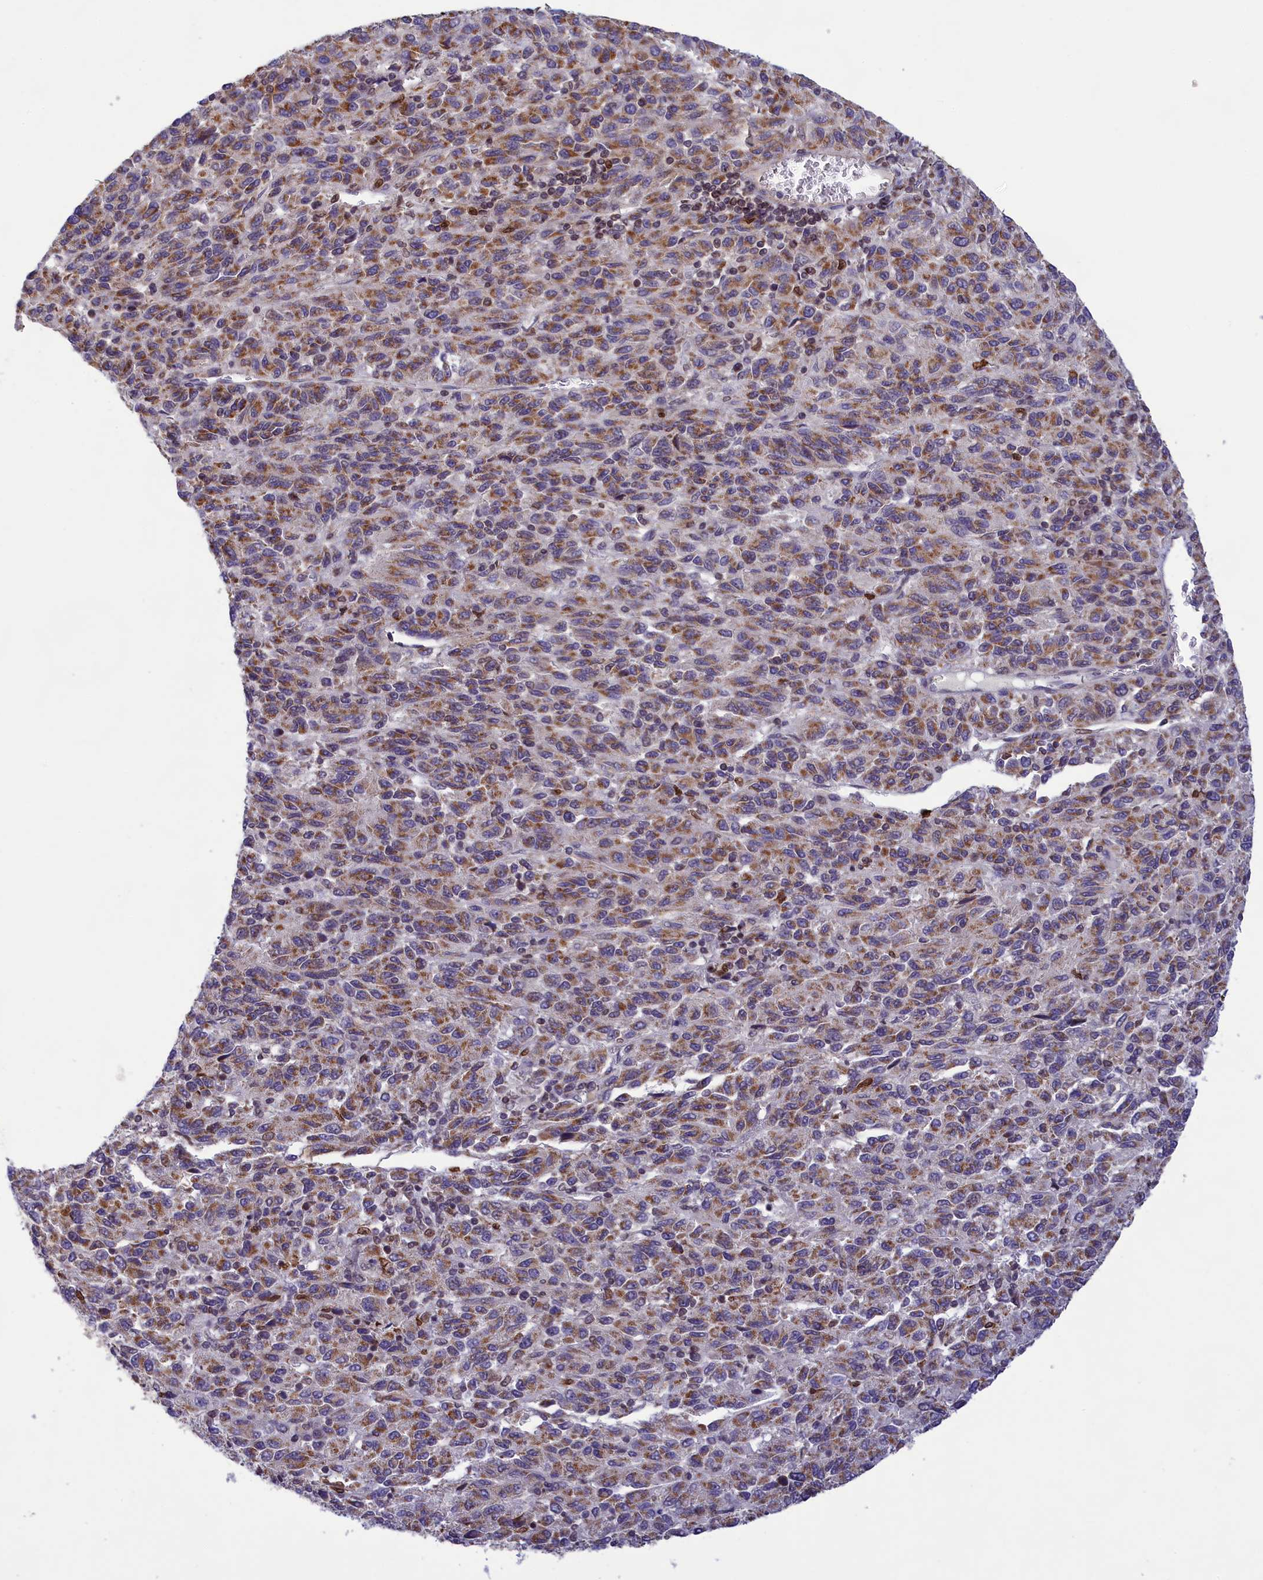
{"staining": {"intensity": "moderate", "quantity": ">75%", "location": "cytoplasmic/membranous"}, "tissue": "melanoma", "cell_type": "Tumor cells", "image_type": "cancer", "snomed": [{"axis": "morphology", "description": "Malignant melanoma, Metastatic site"}, {"axis": "topography", "description": "Lung"}], "caption": "Human melanoma stained with a protein marker exhibits moderate staining in tumor cells.", "gene": "PKHD1L1", "patient": {"sex": "male", "age": 64}}